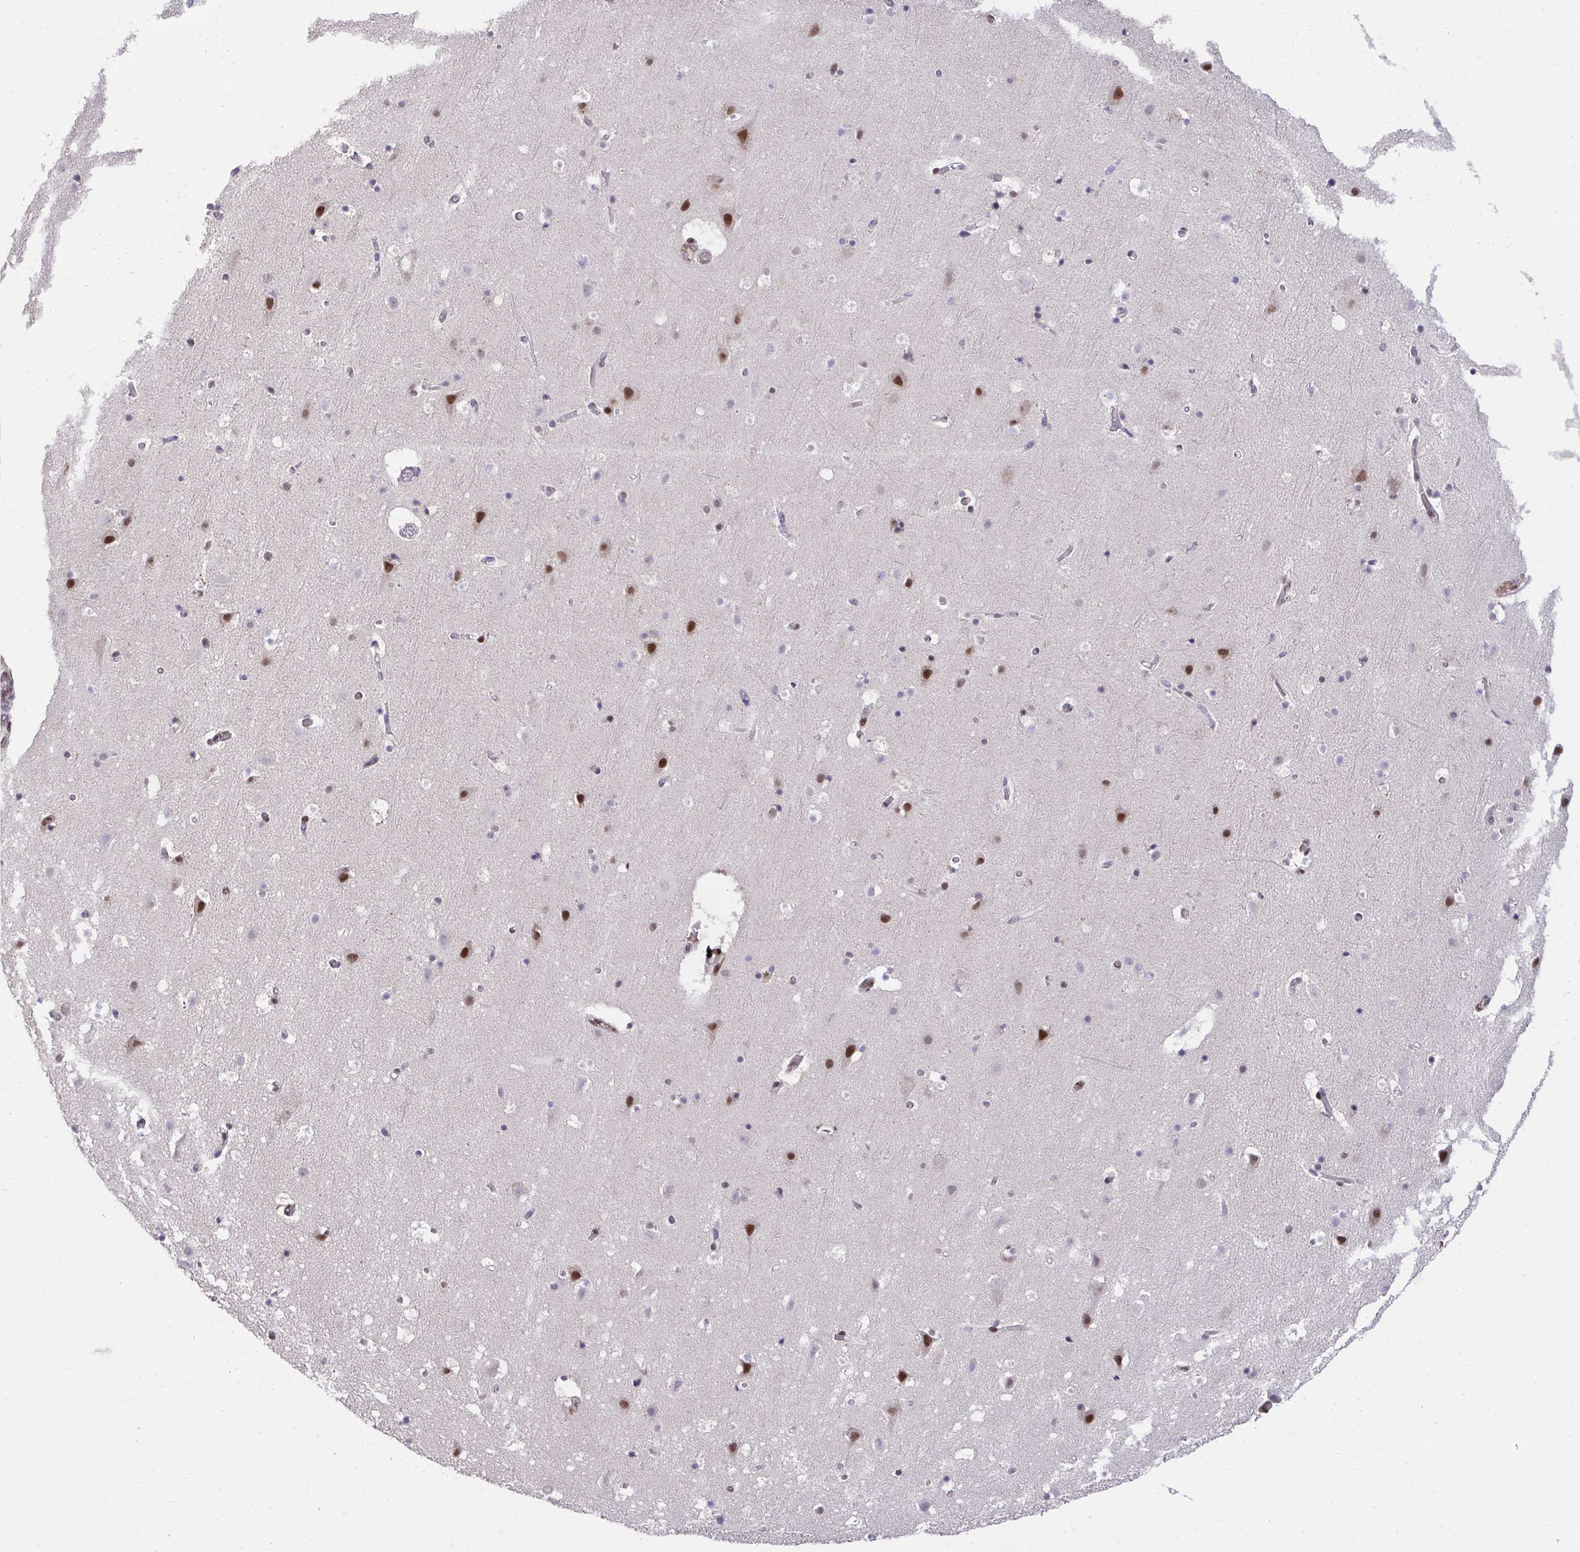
{"staining": {"intensity": "negative", "quantity": "none", "location": "none"}, "tissue": "cerebral cortex", "cell_type": "Endothelial cells", "image_type": "normal", "snomed": [{"axis": "morphology", "description": "Normal tissue, NOS"}, {"axis": "topography", "description": "Cerebral cortex"}], "caption": "Cerebral cortex was stained to show a protein in brown. There is no significant positivity in endothelial cells. (DAB immunohistochemistry visualized using brightfield microscopy, high magnification).", "gene": "HOXA4", "patient": {"sex": "female", "age": 42}}